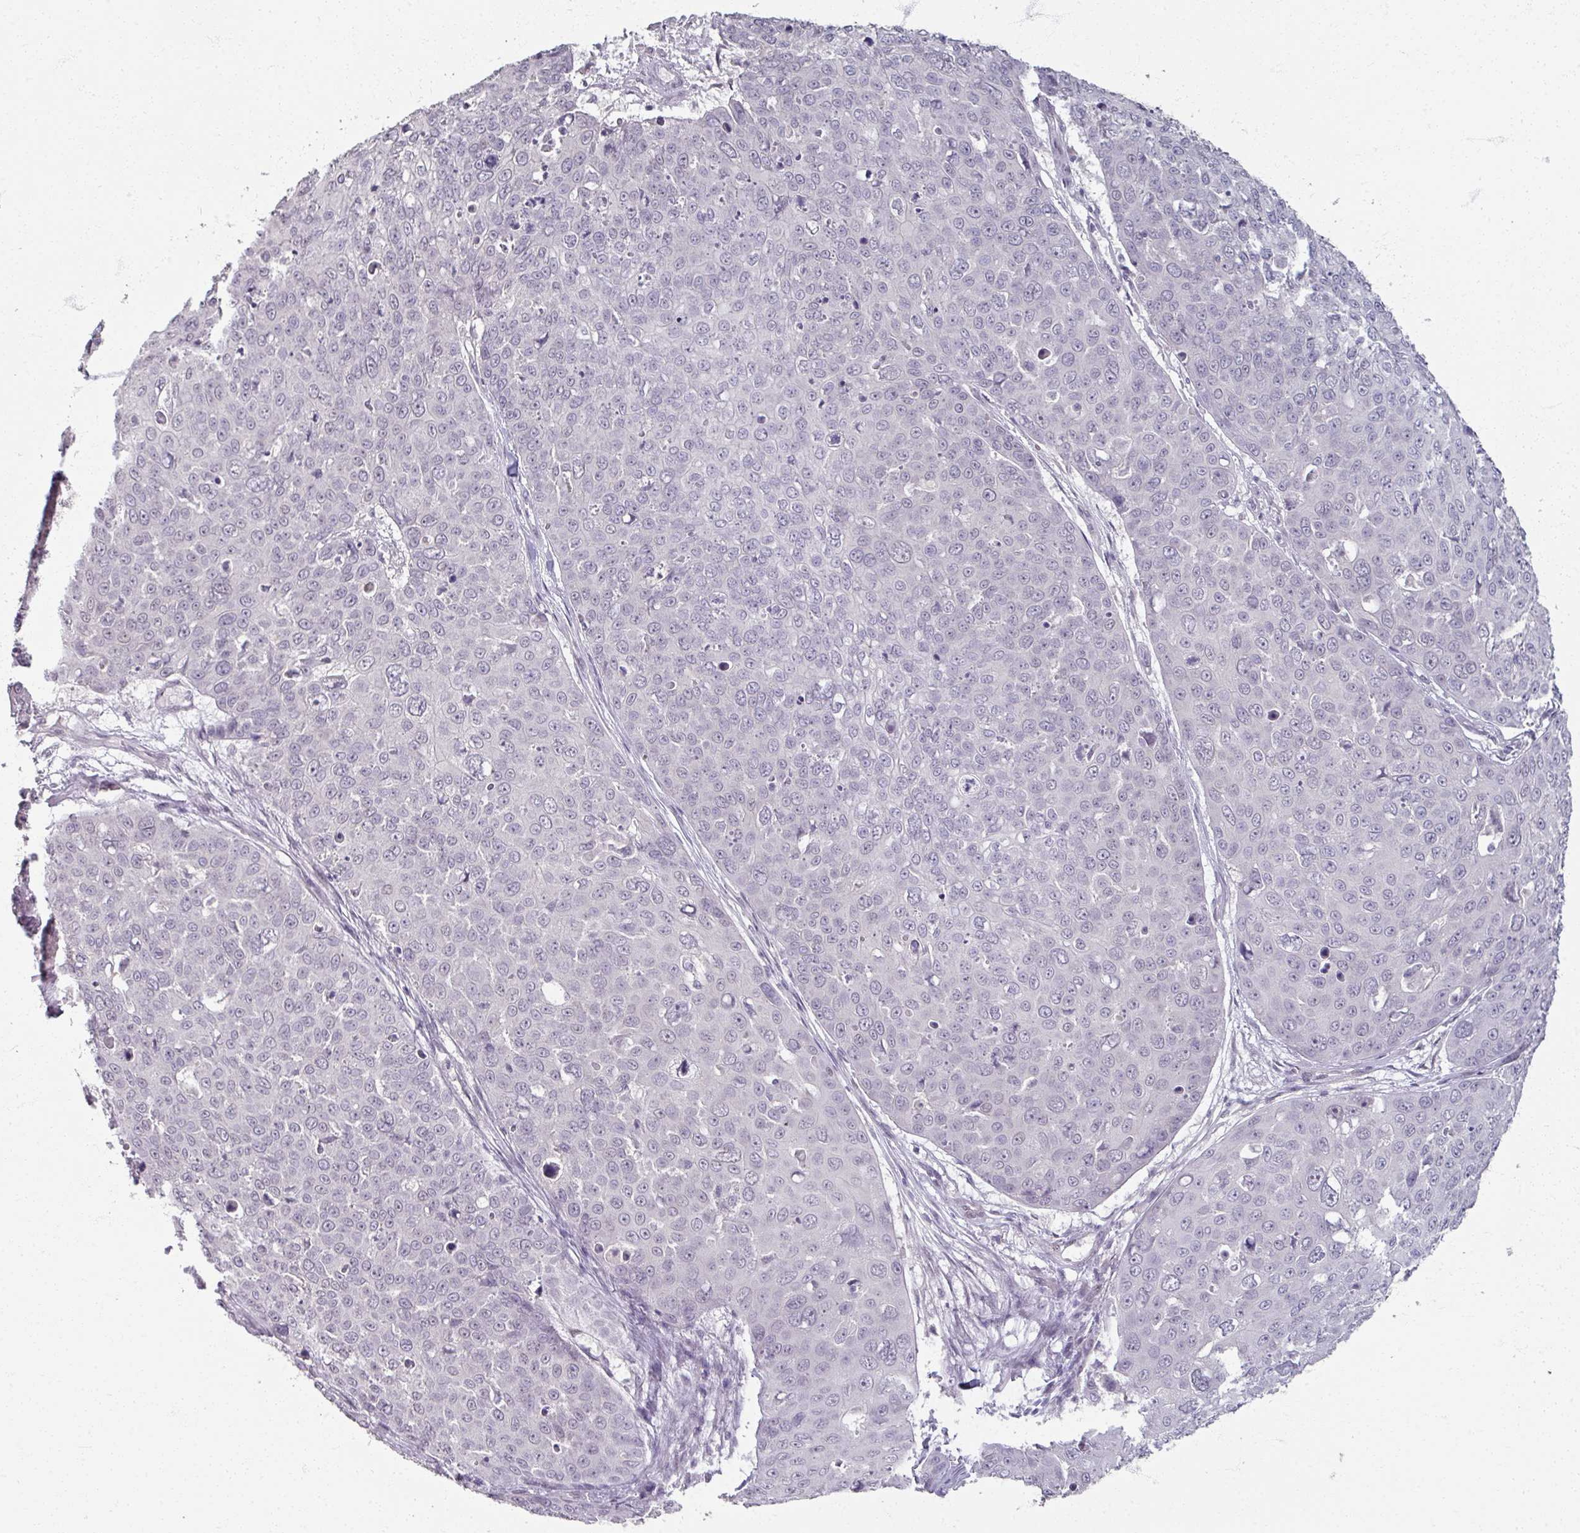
{"staining": {"intensity": "negative", "quantity": "none", "location": "none"}, "tissue": "skin cancer", "cell_type": "Tumor cells", "image_type": "cancer", "snomed": [{"axis": "morphology", "description": "Squamous cell carcinoma, NOS"}, {"axis": "topography", "description": "Skin"}], "caption": "Immunohistochemistry histopathology image of human skin squamous cell carcinoma stained for a protein (brown), which shows no positivity in tumor cells.", "gene": "SOX11", "patient": {"sex": "male", "age": 71}}